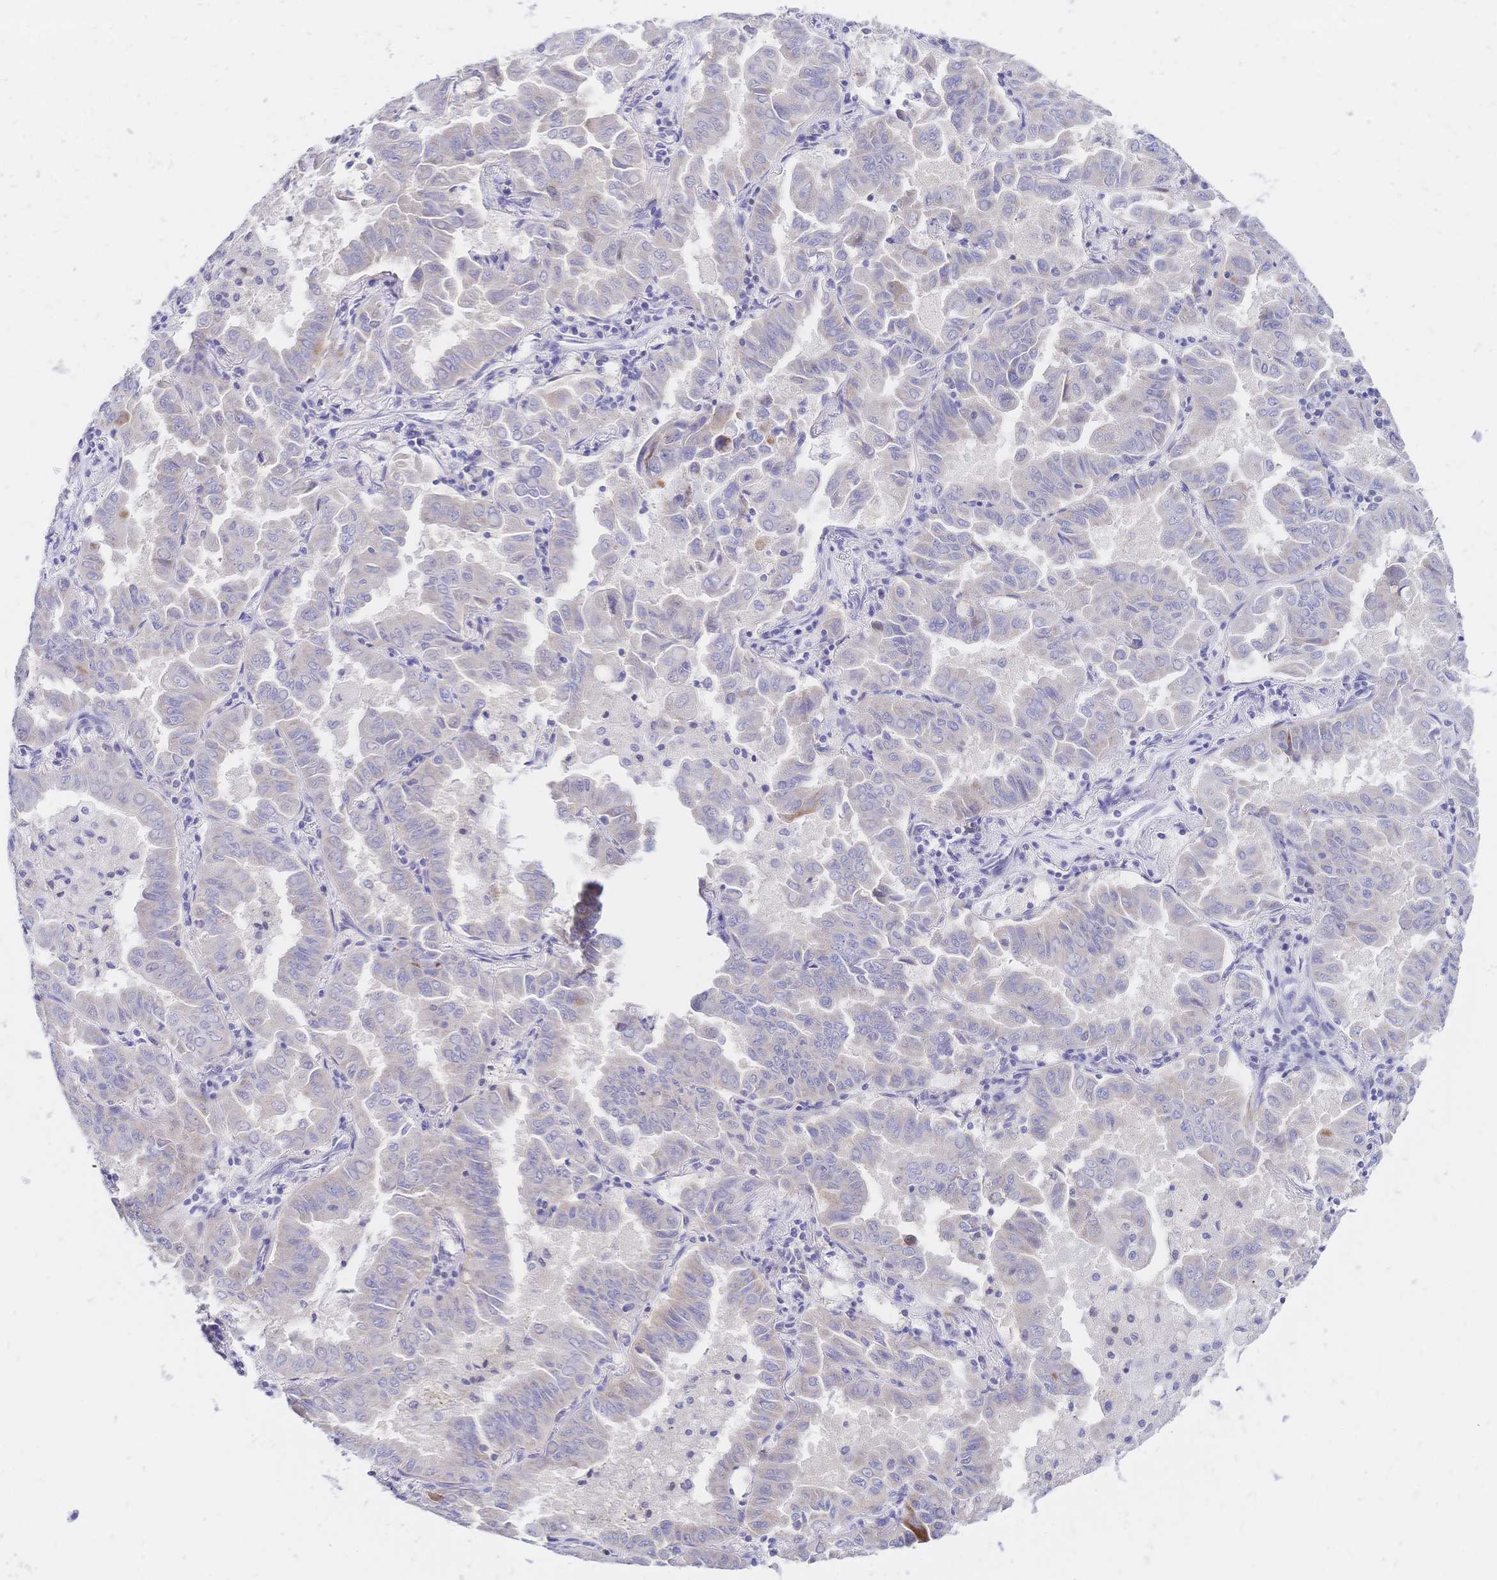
{"staining": {"intensity": "negative", "quantity": "none", "location": "none"}, "tissue": "lung cancer", "cell_type": "Tumor cells", "image_type": "cancer", "snomed": [{"axis": "morphology", "description": "Adenocarcinoma, NOS"}, {"axis": "topography", "description": "Lung"}], "caption": "Tumor cells are negative for brown protein staining in adenocarcinoma (lung). Brightfield microscopy of IHC stained with DAB (3,3'-diaminobenzidine) (brown) and hematoxylin (blue), captured at high magnification.", "gene": "CLEC18B", "patient": {"sex": "male", "age": 64}}